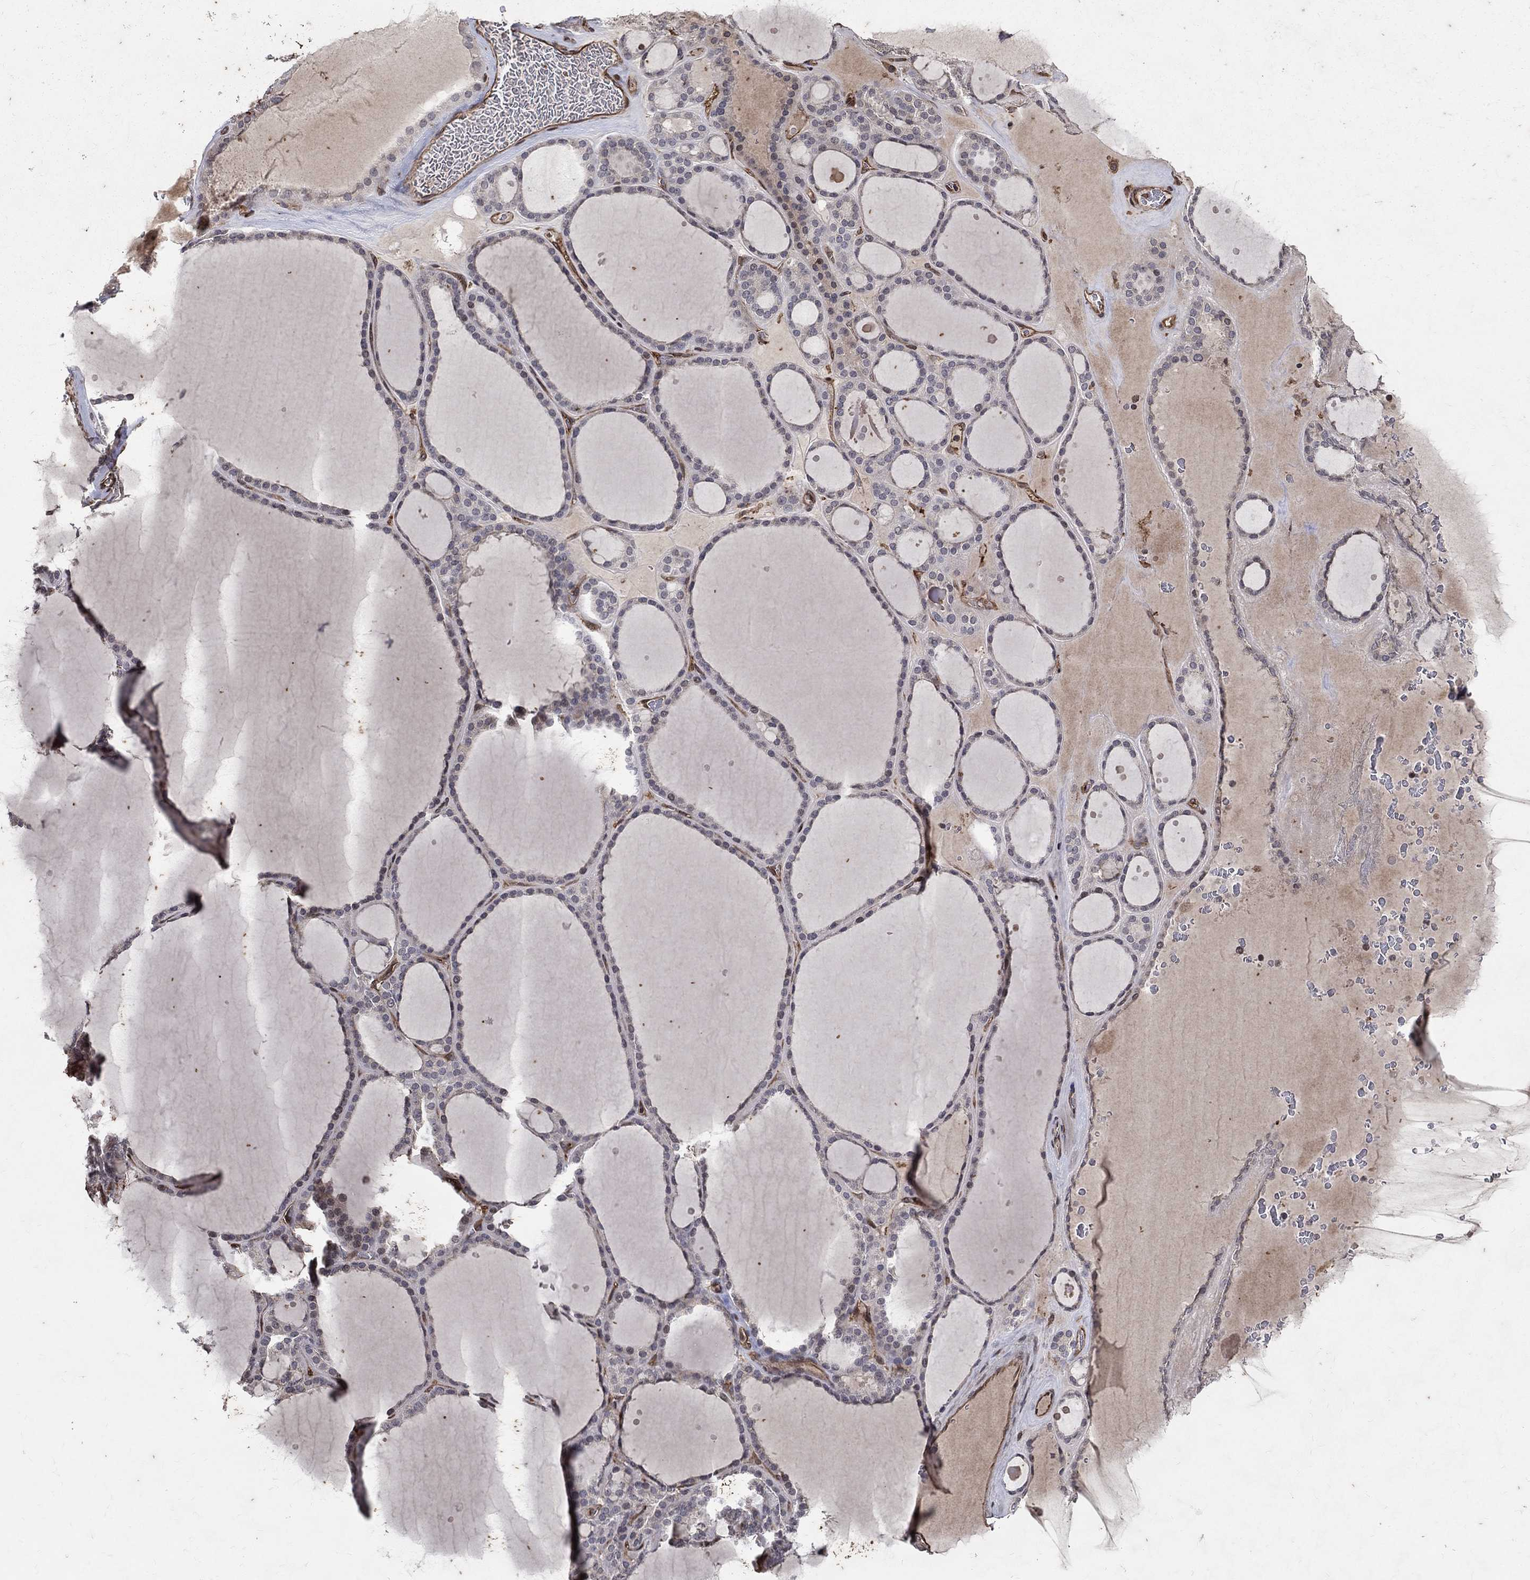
{"staining": {"intensity": "negative", "quantity": "none", "location": "none"}, "tissue": "thyroid gland", "cell_type": "Glandular cells", "image_type": "normal", "snomed": [{"axis": "morphology", "description": "Normal tissue, NOS"}, {"axis": "topography", "description": "Thyroid gland"}], "caption": "Protein analysis of benign thyroid gland reveals no significant expression in glandular cells.", "gene": "DPYSL2", "patient": {"sex": "male", "age": 63}}